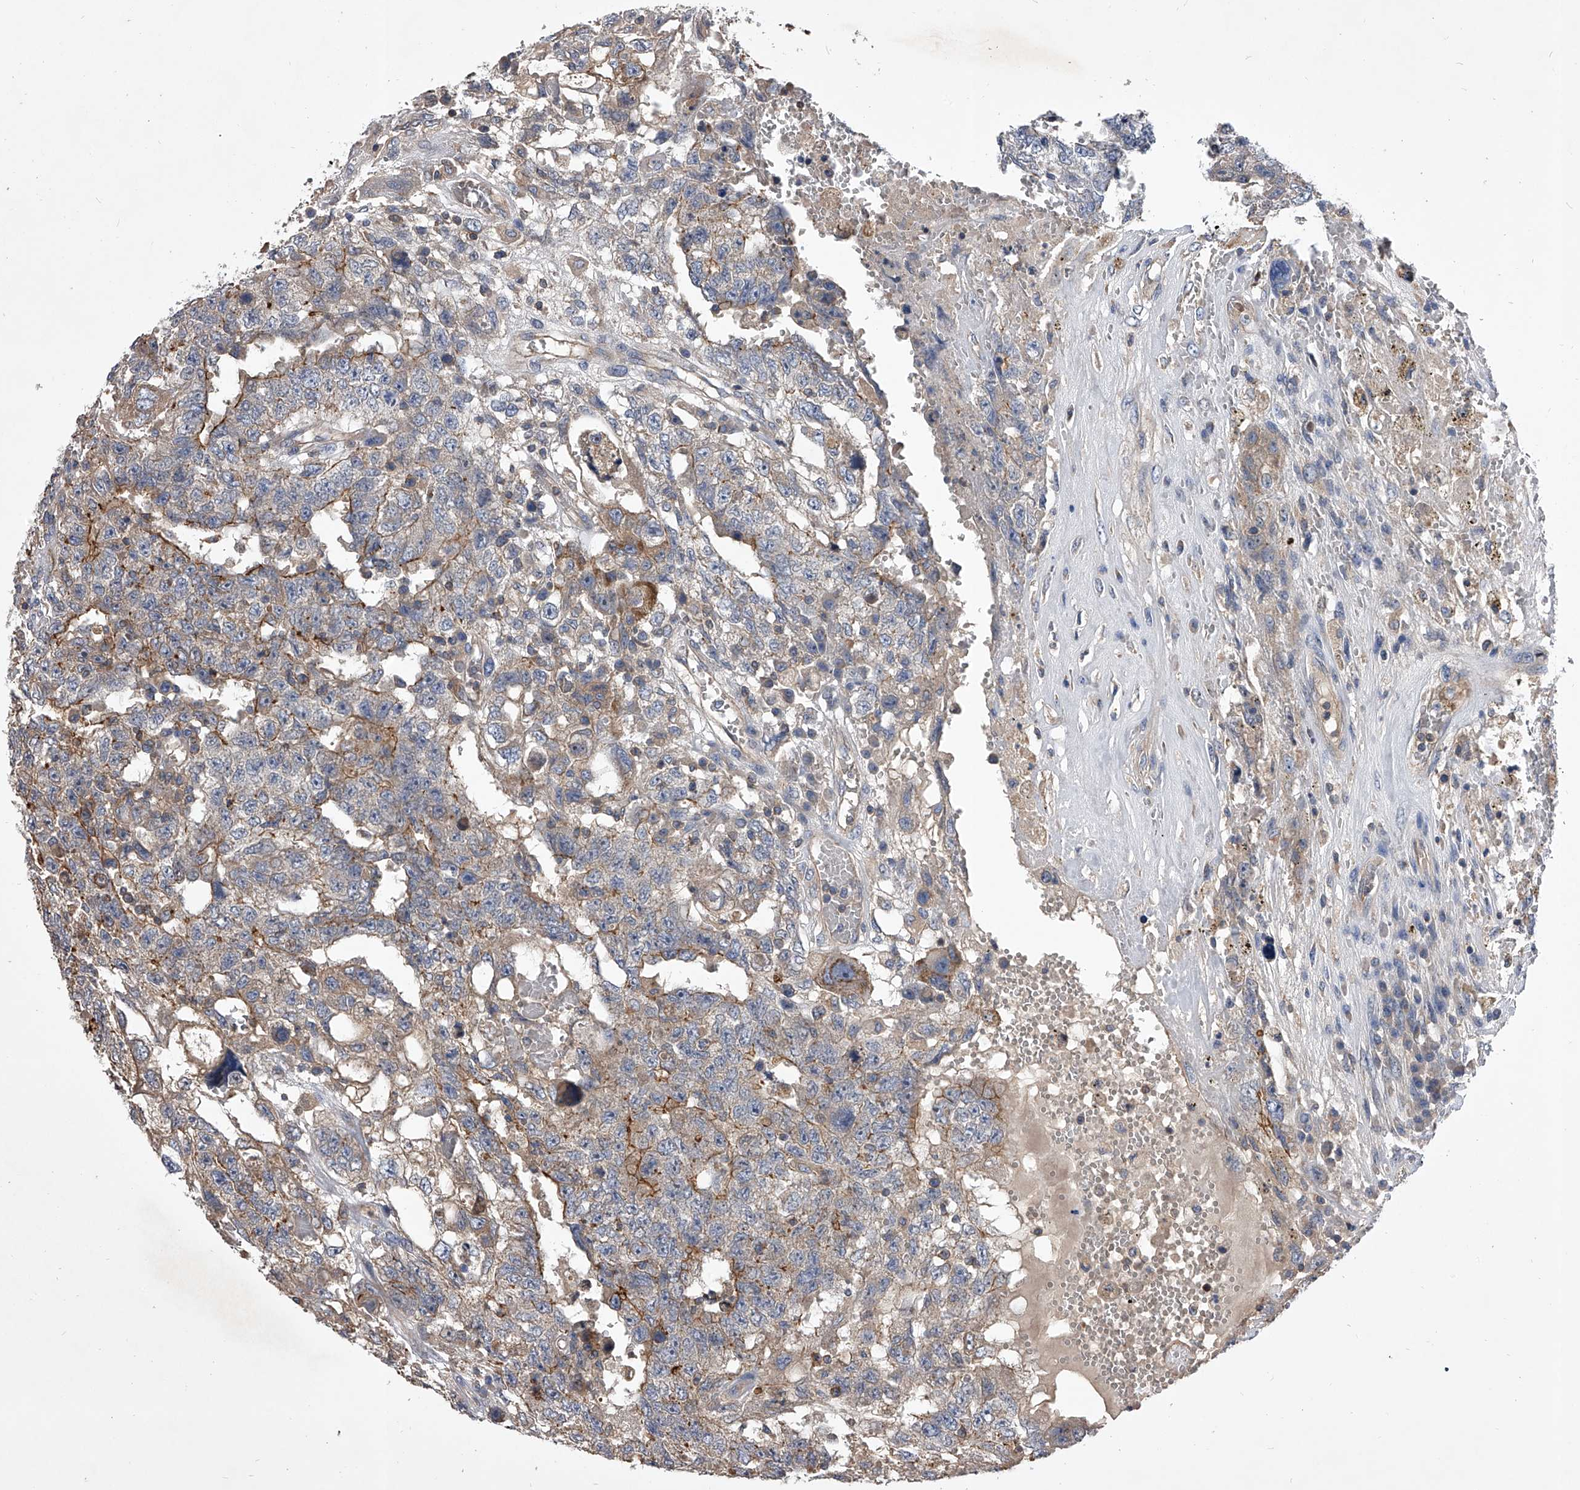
{"staining": {"intensity": "moderate", "quantity": "25%-75%", "location": "cytoplasmic/membranous"}, "tissue": "testis cancer", "cell_type": "Tumor cells", "image_type": "cancer", "snomed": [{"axis": "morphology", "description": "Carcinoma, Embryonal, NOS"}, {"axis": "topography", "description": "Testis"}], "caption": "Testis cancer (embryonal carcinoma) stained with DAB IHC displays medium levels of moderate cytoplasmic/membranous expression in about 25%-75% of tumor cells.", "gene": "CUL7", "patient": {"sex": "male", "age": 26}}